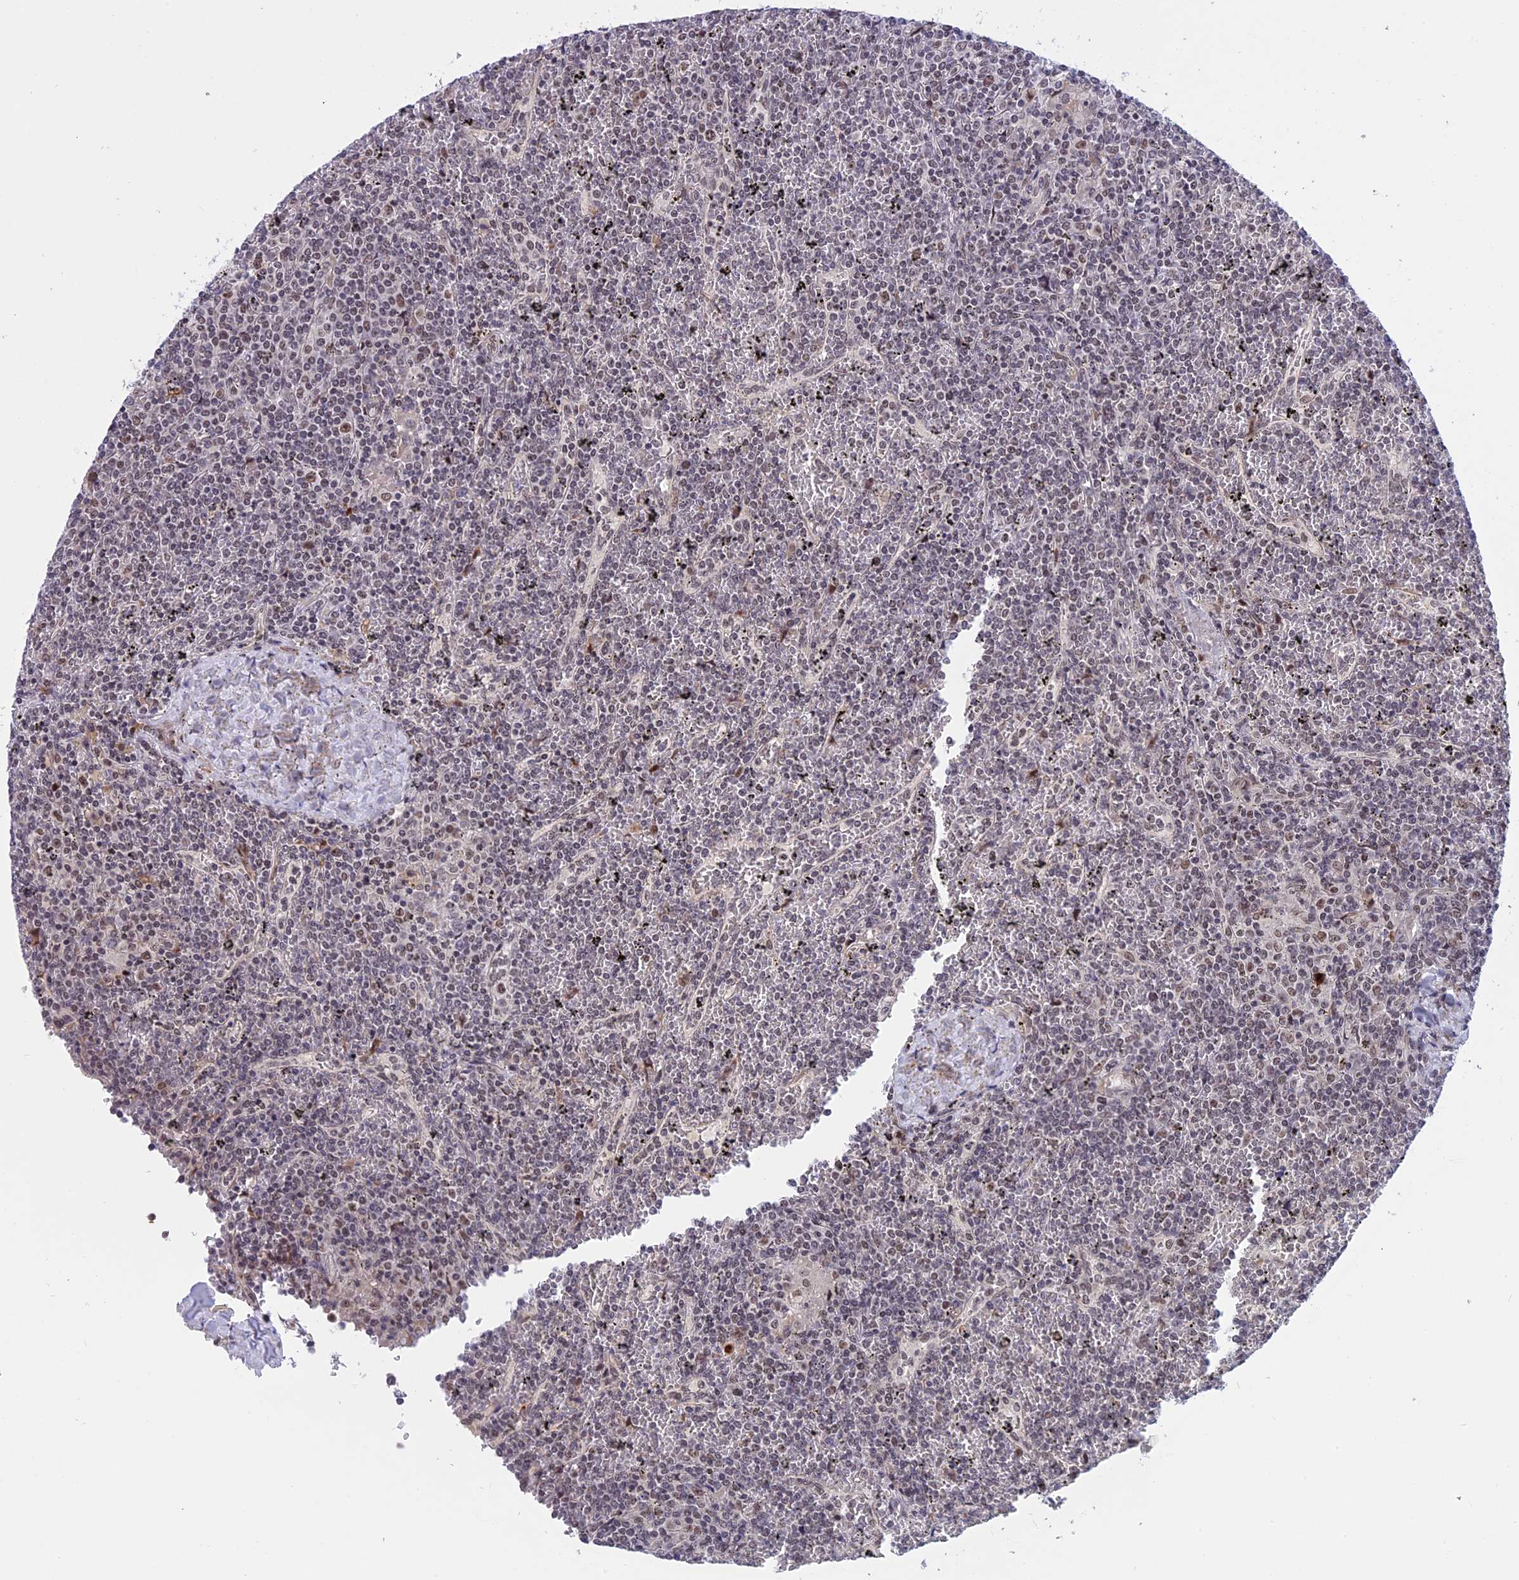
{"staining": {"intensity": "negative", "quantity": "none", "location": "none"}, "tissue": "lymphoma", "cell_type": "Tumor cells", "image_type": "cancer", "snomed": [{"axis": "morphology", "description": "Malignant lymphoma, non-Hodgkin's type, Low grade"}, {"axis": "topography", "description": "Spleen"}], "caption": "IHC of human low-grade malignant lymphoma, non-Hodgkin's type demonstrates no staining in tumor cells.", "gene": "POLR2C", "patient": {"sex": "female", "age": 19}}